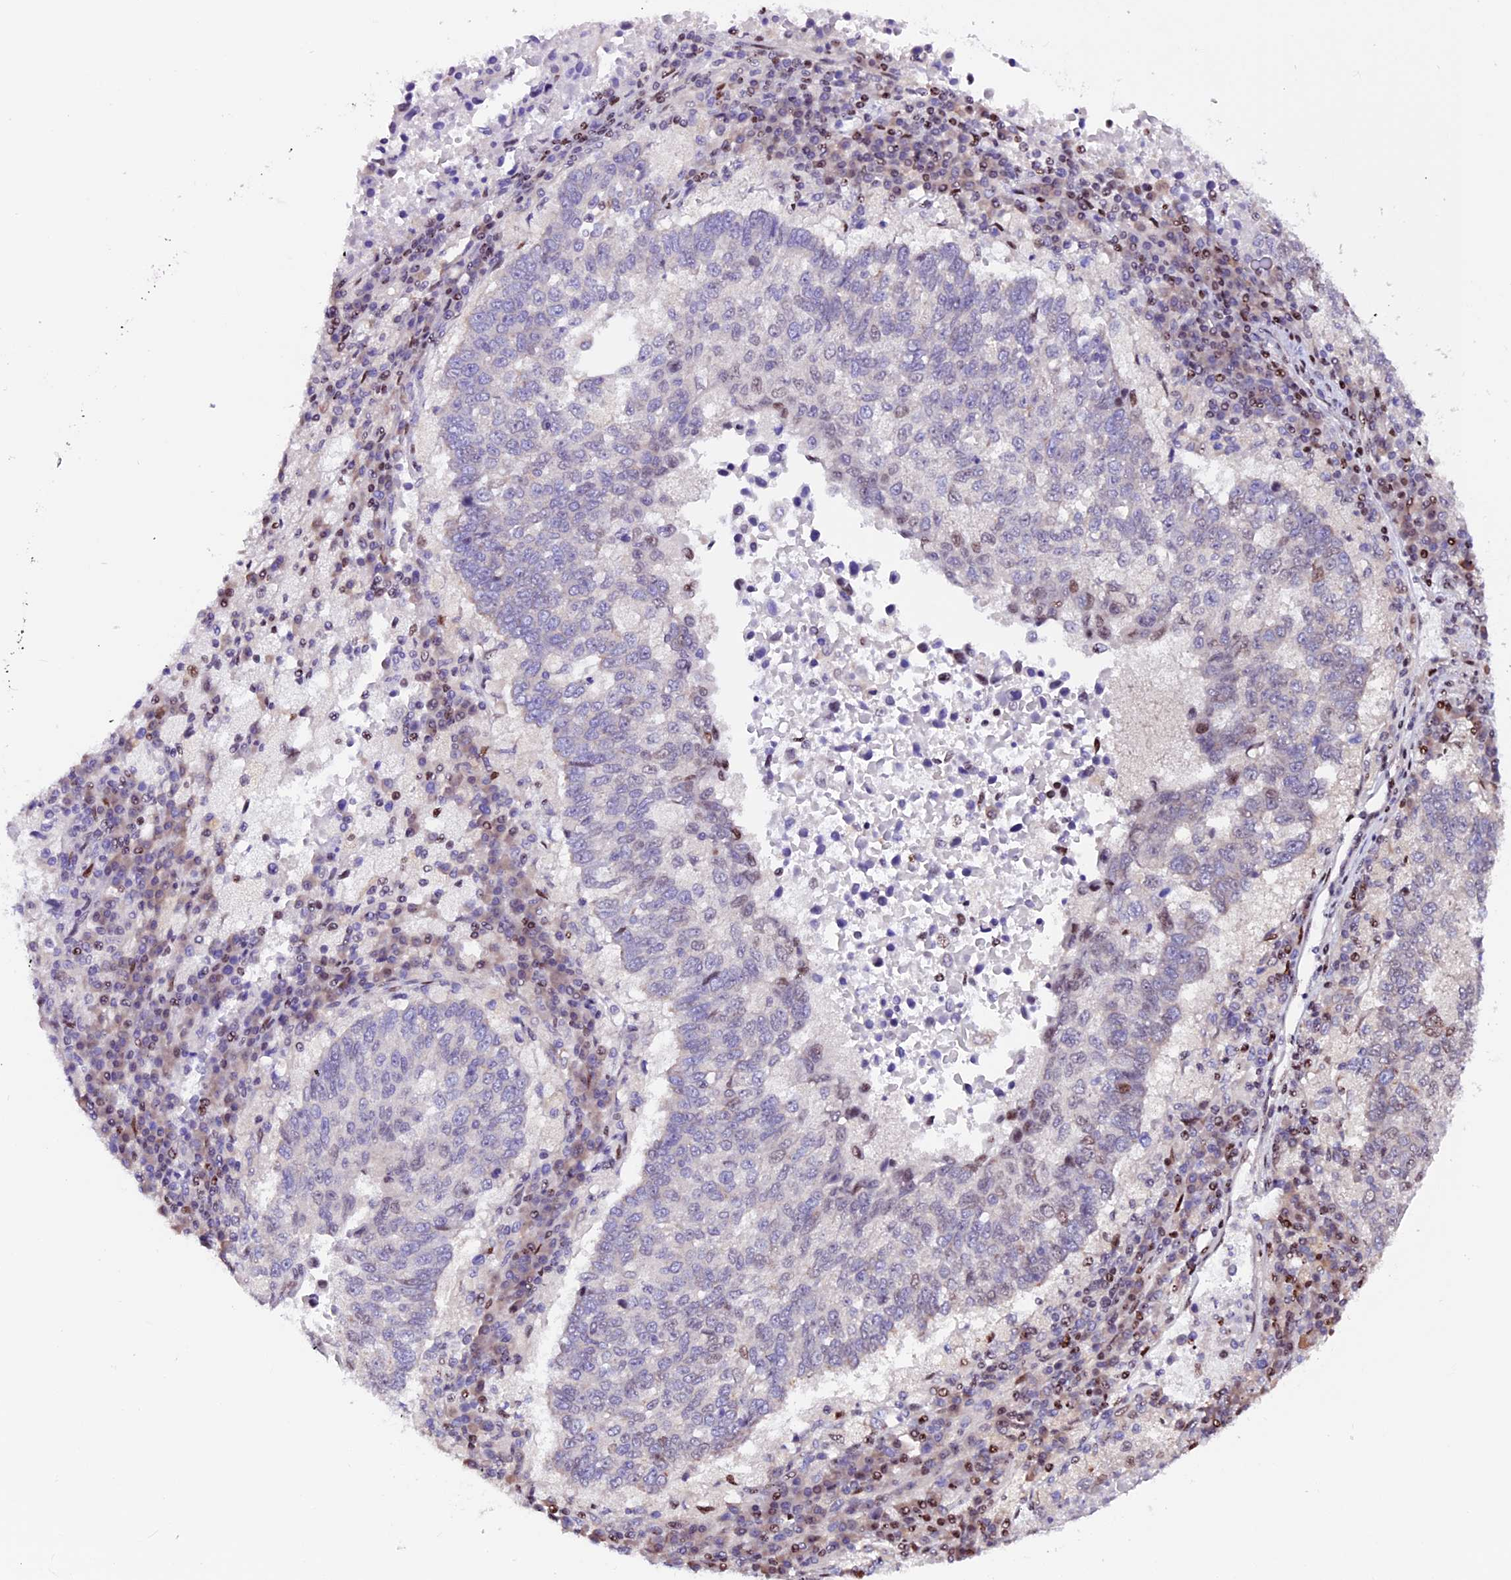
{"staining": {"intensity": "negative", "quantity": "none", "location": "none"}, "tissue": "lung cancer", "cell_type": "Tumor cells", "image_type": "cancer", "snomed": [{"axis": "morphology", "description": "Squamous cell carcinoma, NOS"}, {"axis": "topography", "description": "Lung"}], "caption": "Lung cancer was stained to show a protein in brown. There is no significant staining in tumor cells. (Immunohistochemistry, brightfield microscopy, high magnification).", "gene": "RINL", "patient": {"sex": "male", "age": 73}}